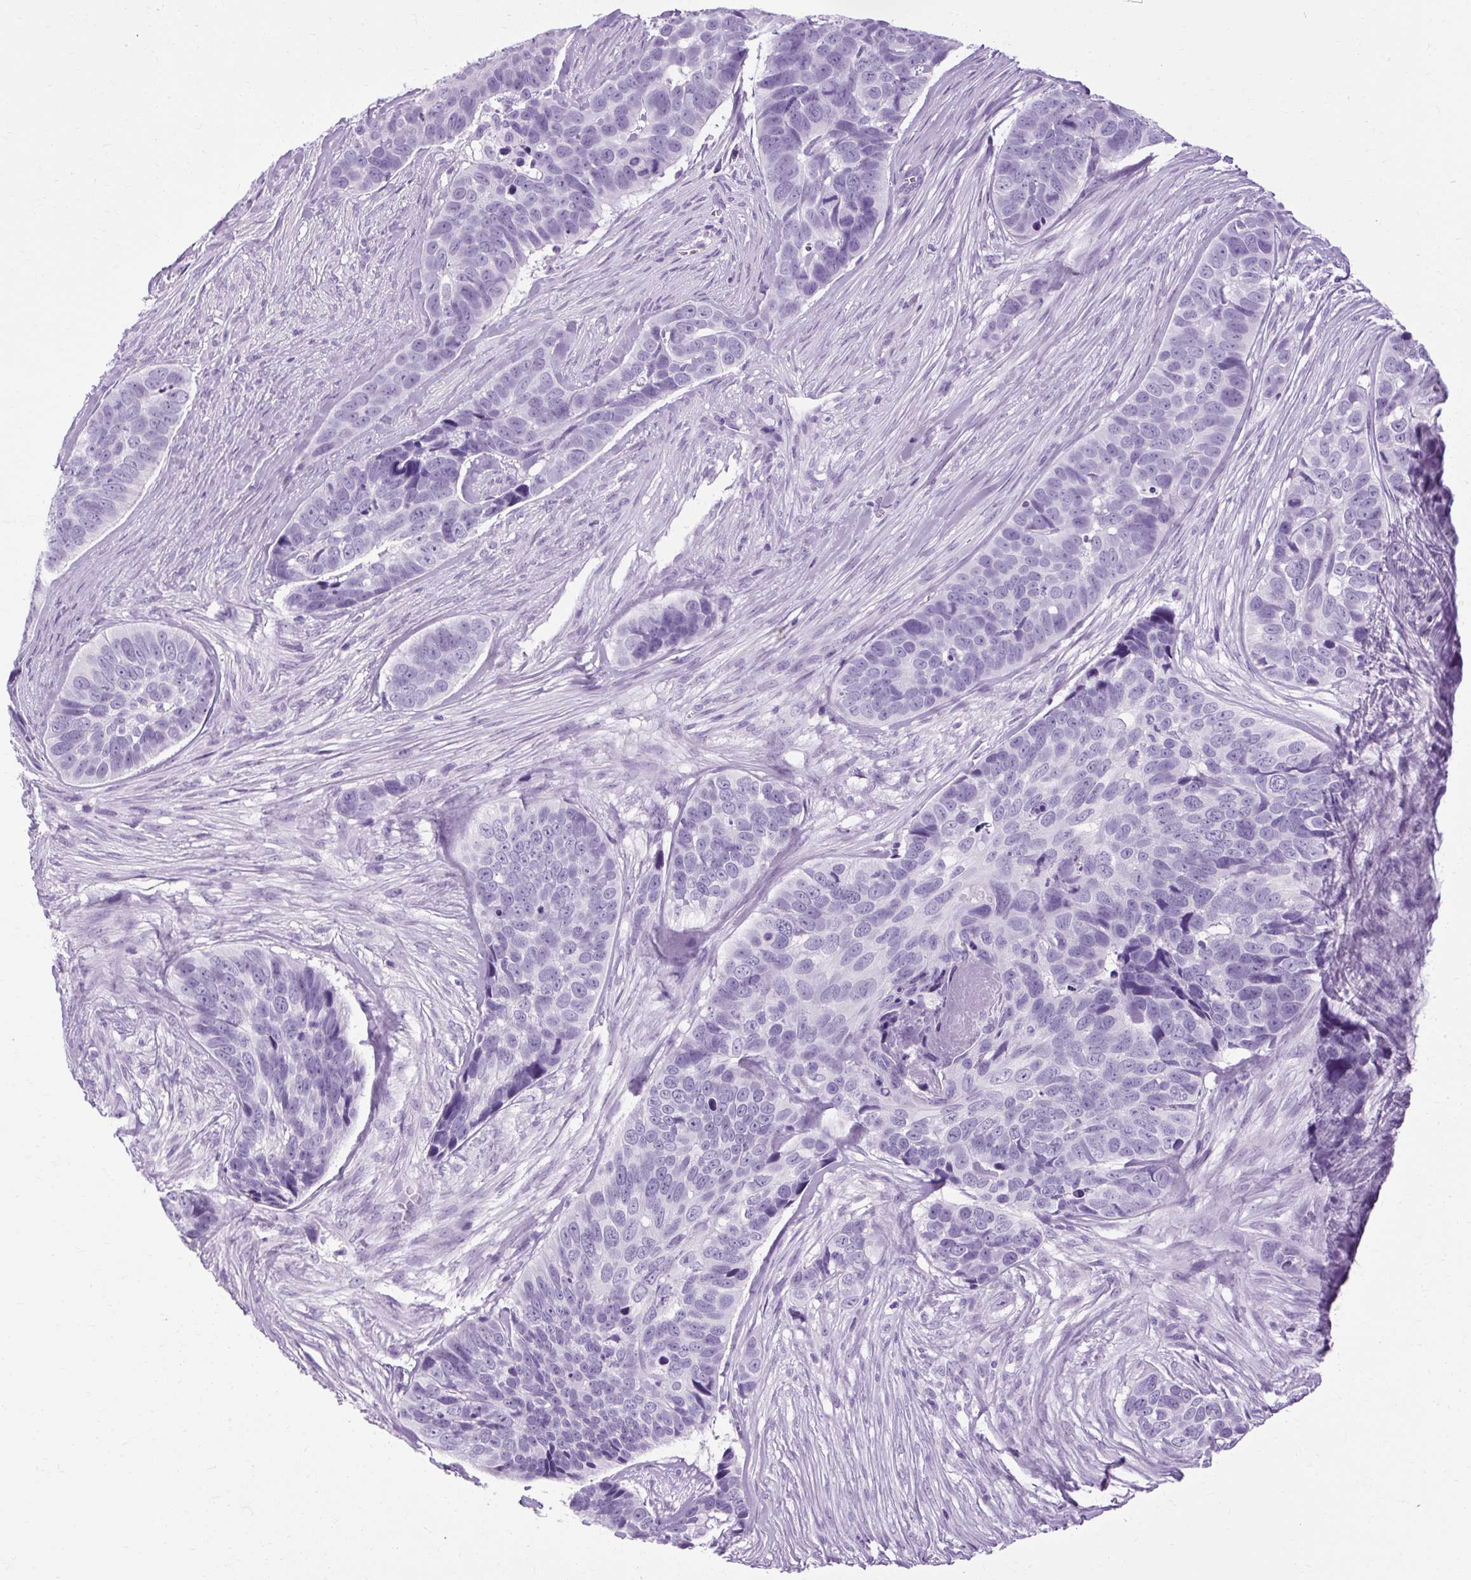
{"staining": {"intensity": "negative", "quantity": "none", "location": "none"}, "tissue": "skin cancer", "cell_type": "Tumor cells", "image_type": "cancer", "snomed": [{"axis": "morphology", "description": "Basal cell carcinoma"}, {"axis": "topography", "description": "Skin"}], "caption": "Skin cancer (basal cell carcinoma) was stained to show a protein in brown. There is no significant staining in tumor cells.", "gene": "B3GNT4", "patient": {"sex": "female", "age": 82}}